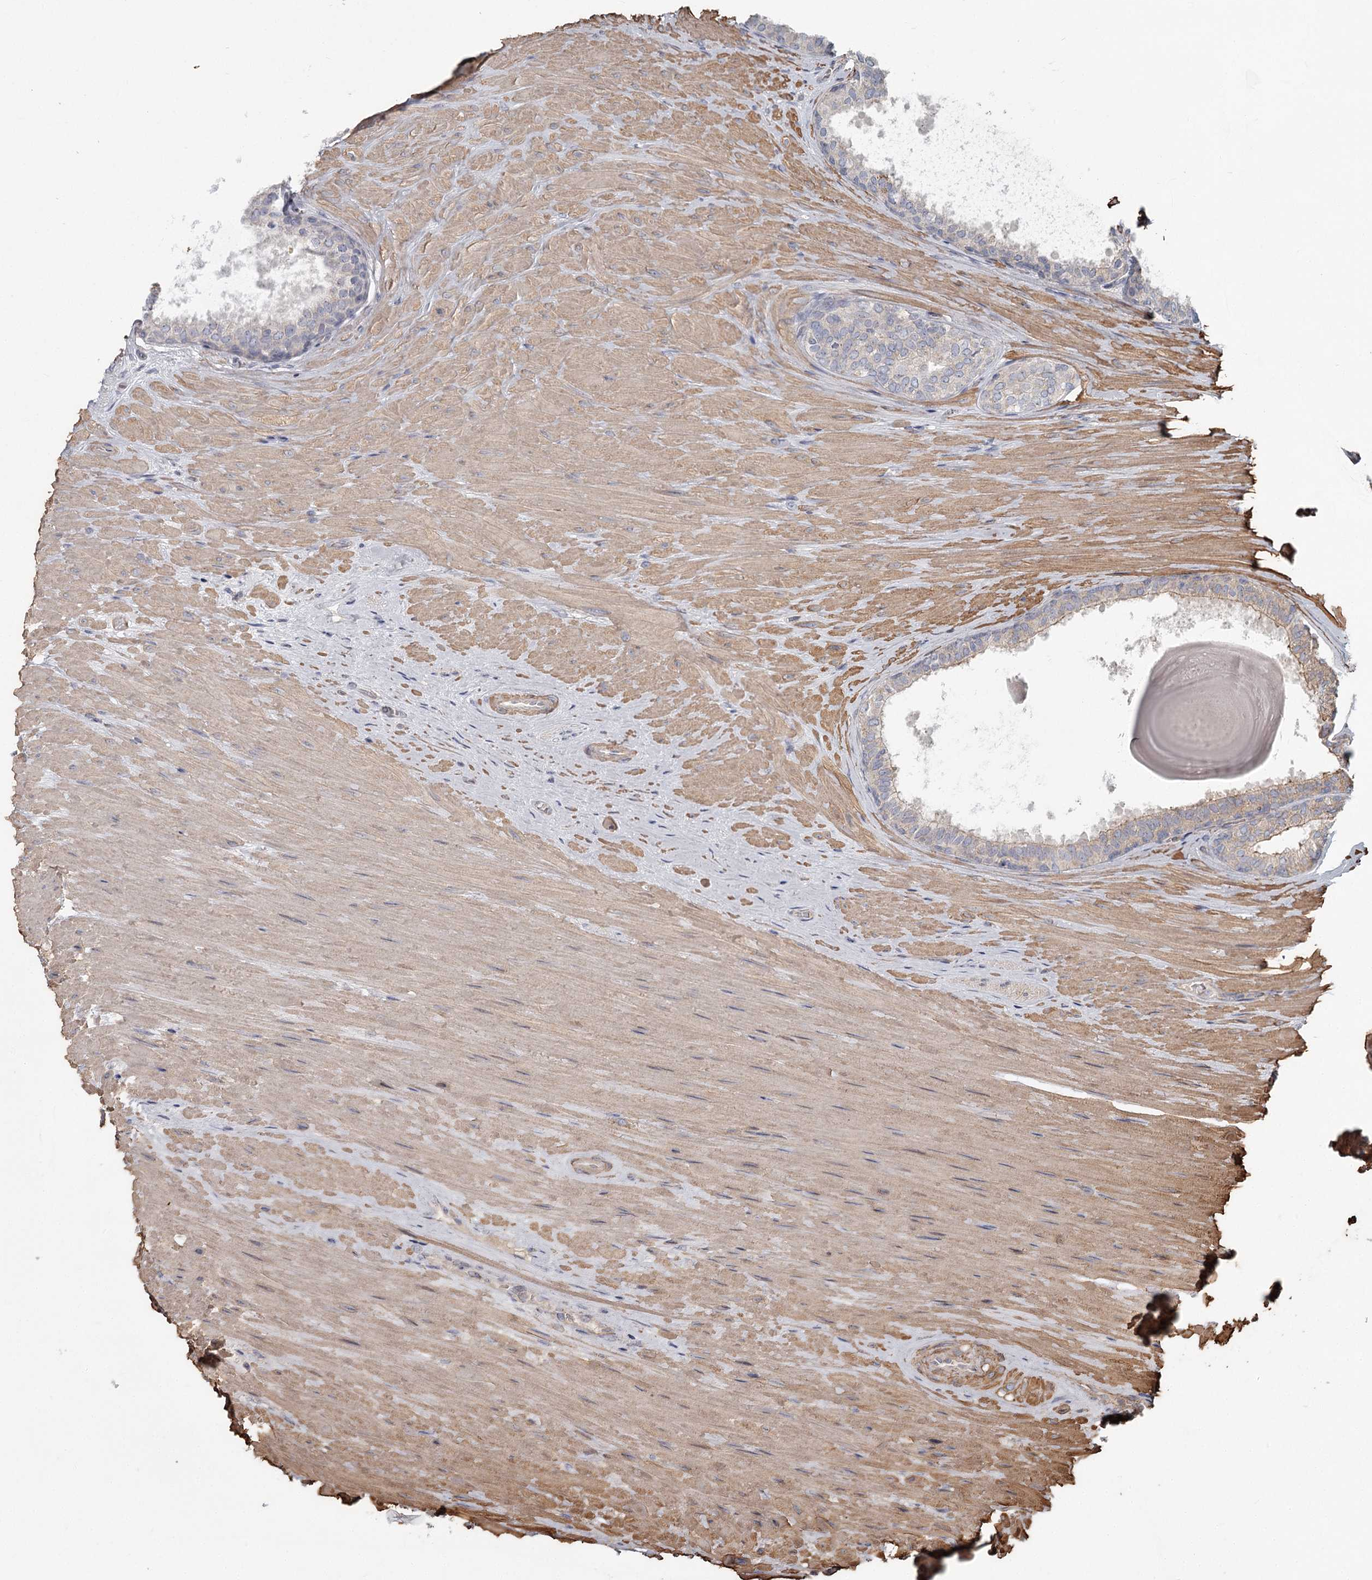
{"staining": {"intensity": "negative", "quantity": "none", "location": "none"}, "tissue": "prostate cancer", "cell_type": "Tumor cells", "image_type": "cancer", "snomed": [{"axis": "morphology", "description": "Adenocarcinoma, High grade"}, {"axis": "topography", "description": "Prostate"}], "caption": "Tumor cells are negative for brown protein staining in prostate cancer (high-grade adenocarcinoma).", "gene": "DHRS9", "patient": {"sex": "male", "age": 65}}